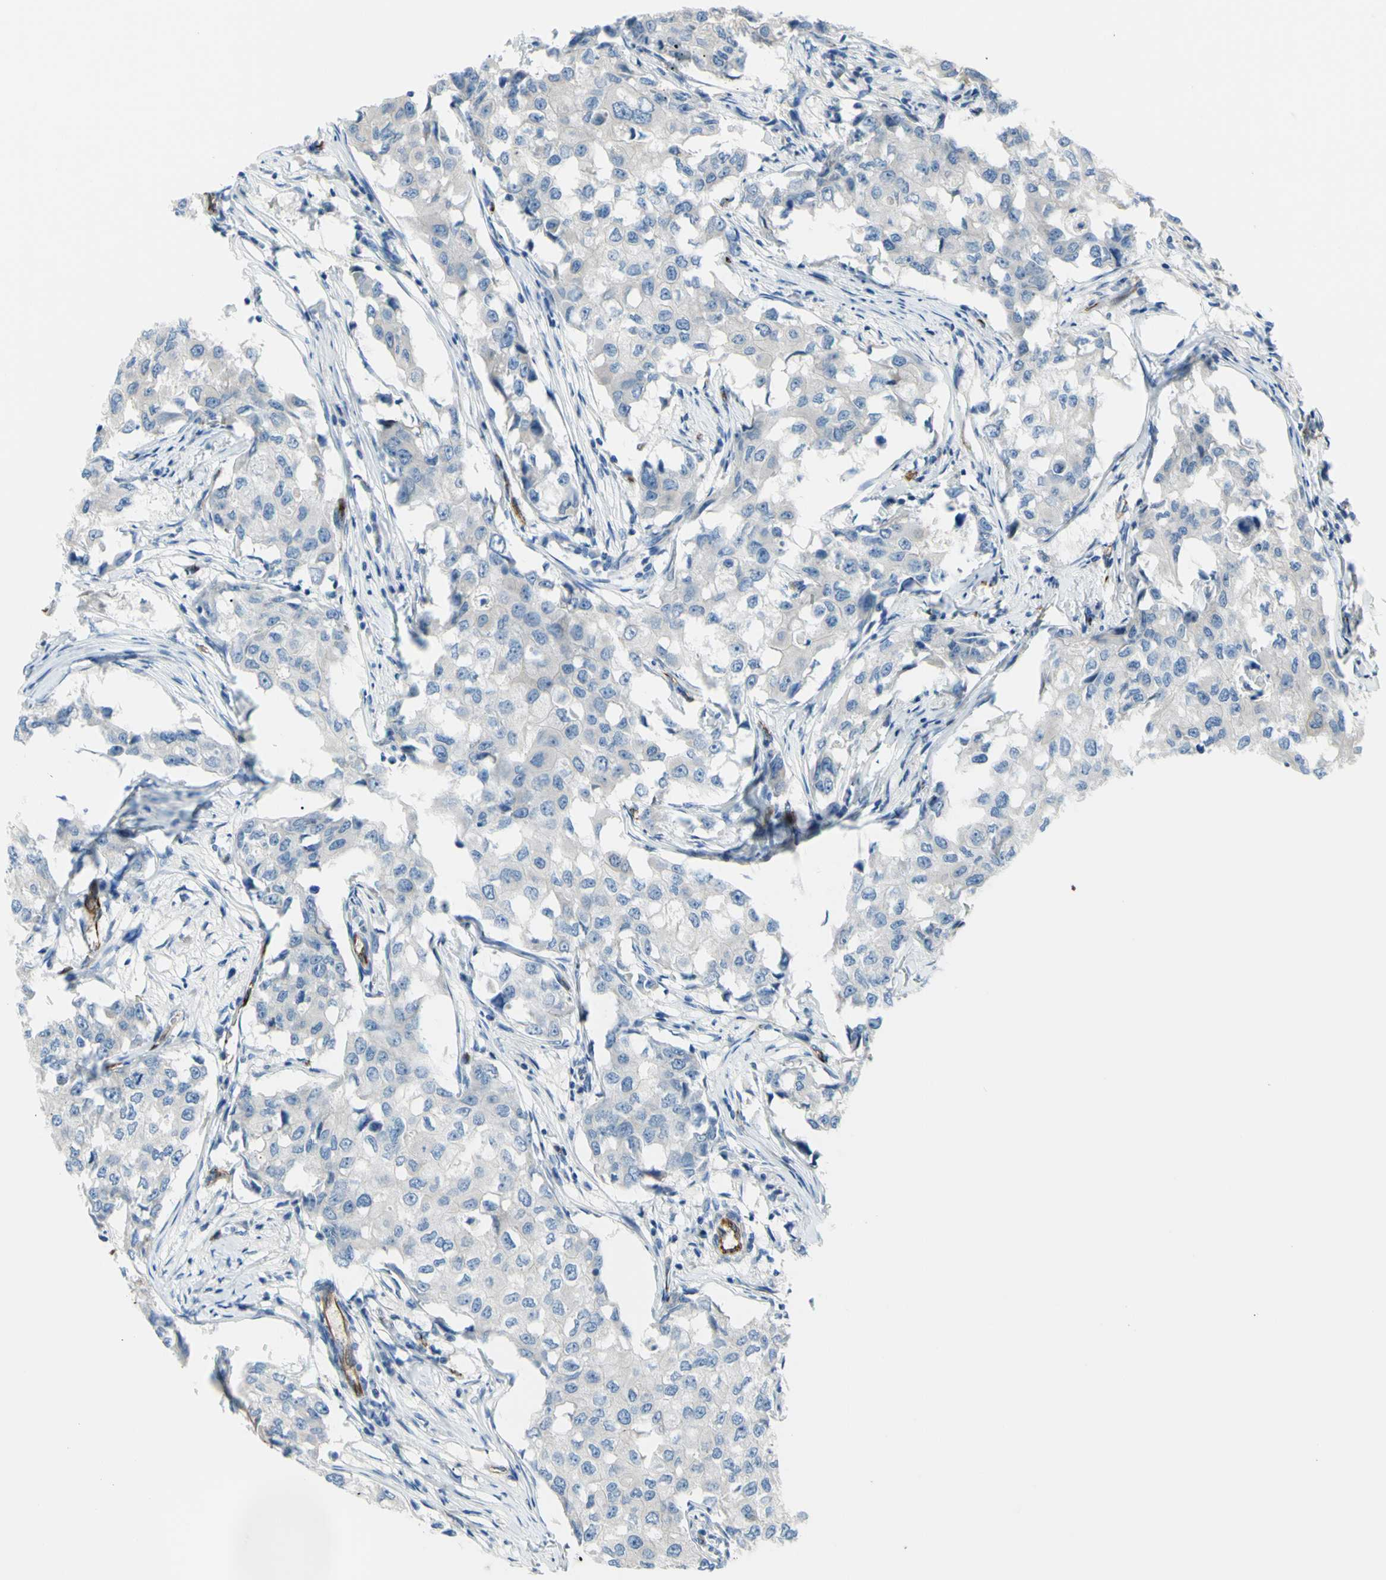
{"staining": {"intensity": "negative", "quantity": "none", "location": "none"}, "tissue": "breast cancer", "cell_type": "Tumor cells", "image_type": "cancer", "snomed": [{"axis": "morphology", "description": "Duct carcinoma"}, {"axis": "topography", "description": "Breast"}], "caption": "A high-resolution micrograph shows immunohistochemistry staining of breast cancer, which shows no significant positivity in tumor cells. (Stains: DAB IHC with hematoxylin counter stain, Microscopy: brightfield microscopy at high magnification).", "gene": "PRRG2", "patient": {"sex": "female", "age": 27}}